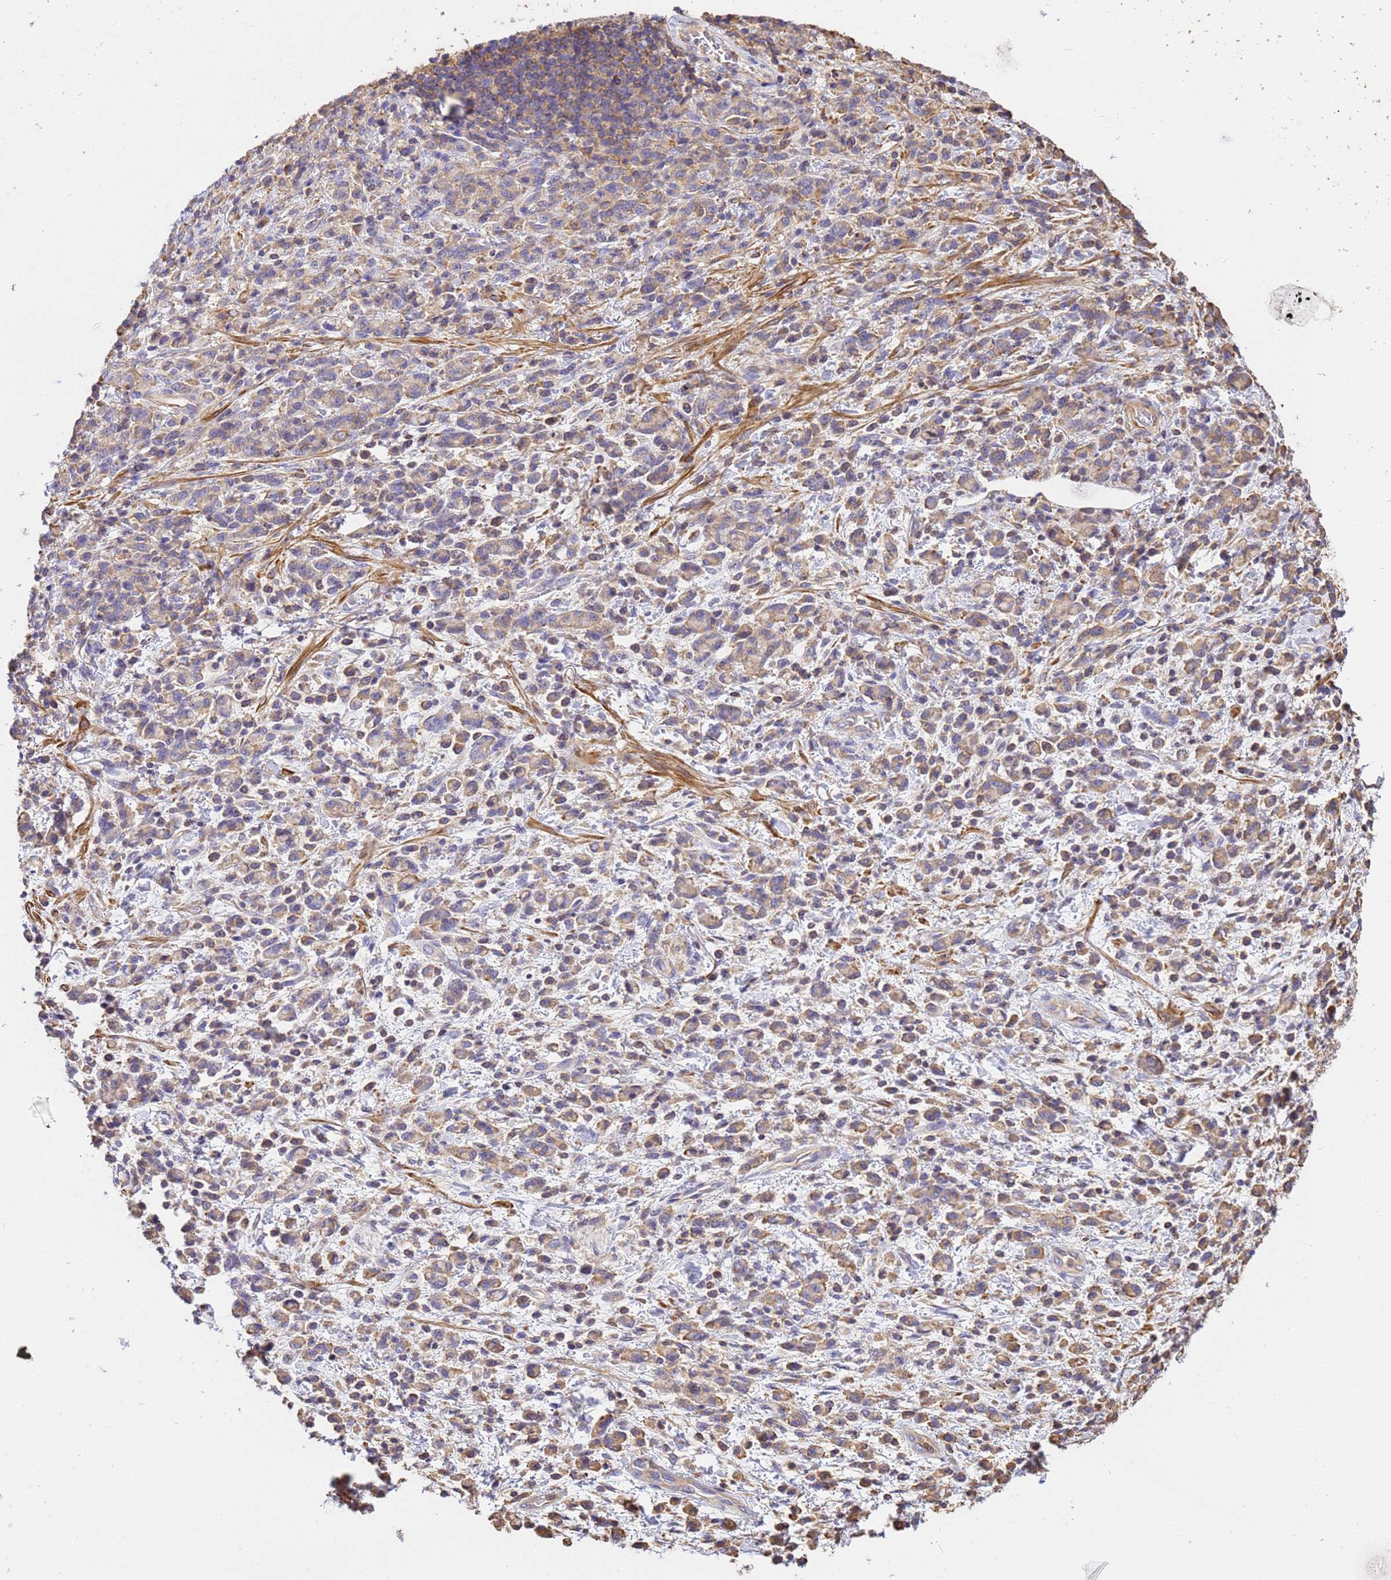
{"staining": {"intensity": "moderate", "quantity": ">75%", "location": "cytoplasmic/membranous"}, "tissue": "stomach cancer", "cell_type": "Tumor cells", "image_type": "cancer", "snomed": [{"axis": "morphology", "description": "Adenocarcinoma, NOS"}, {"axis": "topography", "description": "Stomach"}], "caption": "Protein staining of adenocarcinoma (stomach) tissue reveals moderate cytoplasmic/membranous positivity in approximately >75% of tumor cells. (DAB (3,3'-diaminobenzidine) = brown stain, brightfield microscopy at high magnification).", "gene": "WDR64", "patient": {"sex": "male", "age": 77}}